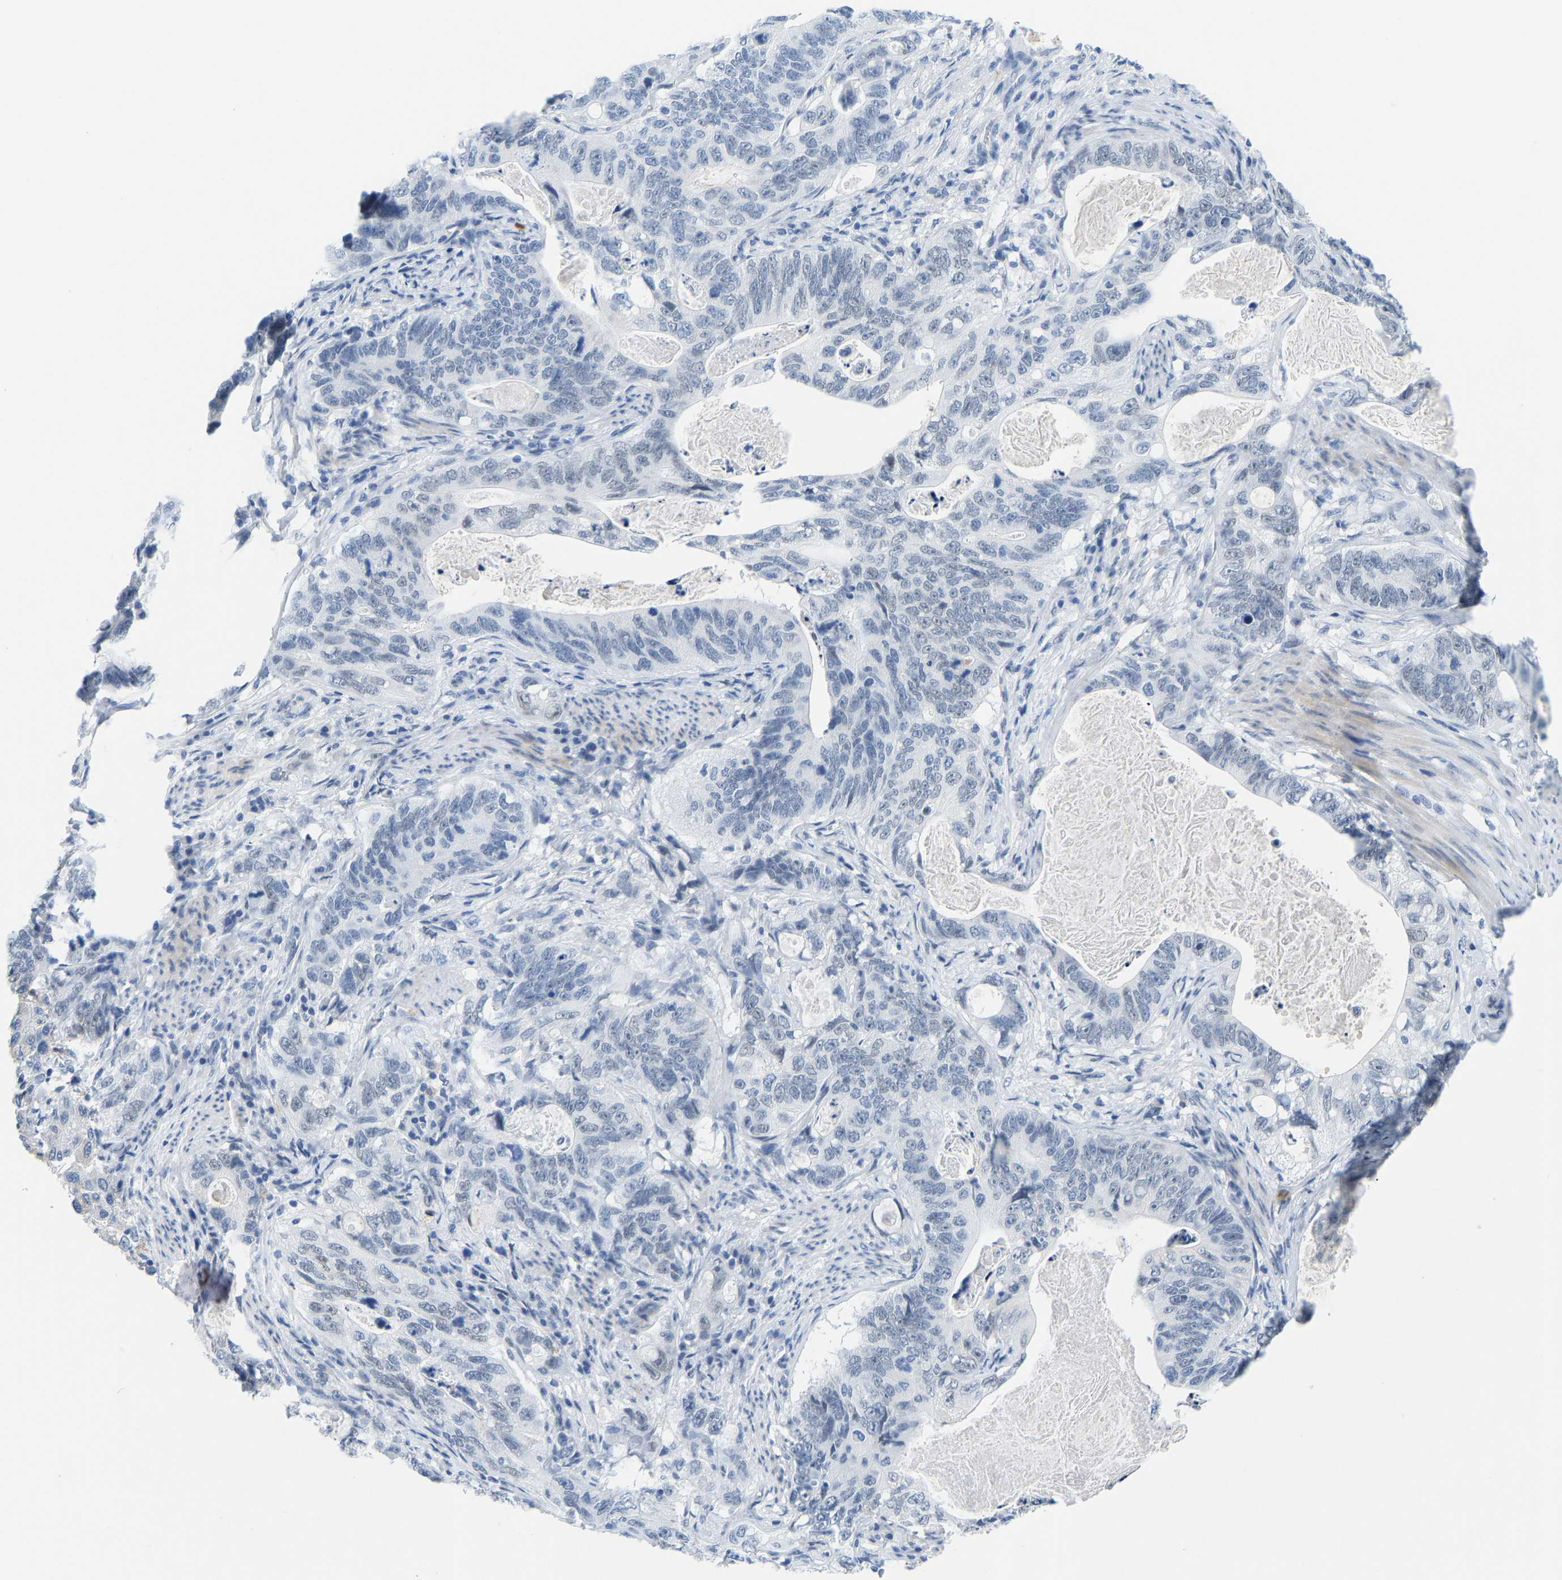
{"staining": {"intensity": "negative", "quantity": "none", "location": "none"}, "tissue": "stomach cancer", "cell_type": "Tumor cells", "image_type": "cancer", "snomed": [{"axis": "morphology", "description": "Normal tissue, NOS"}, {"axis": "morphology", "description": "Adenocarcinoma, NOS"}, {"axis": "topography", "description": "Stomach"}], "caption": "A high-resolution micrograph shows immunohistochemistry (IHC) staining of stomach adenocarcinoma, which displays no significant staining in tumor cells. (IHC, brightfield microscopy, high magnification).", "gene": "TXNDC2", "patient": {"sex": "female", "age": 89}}